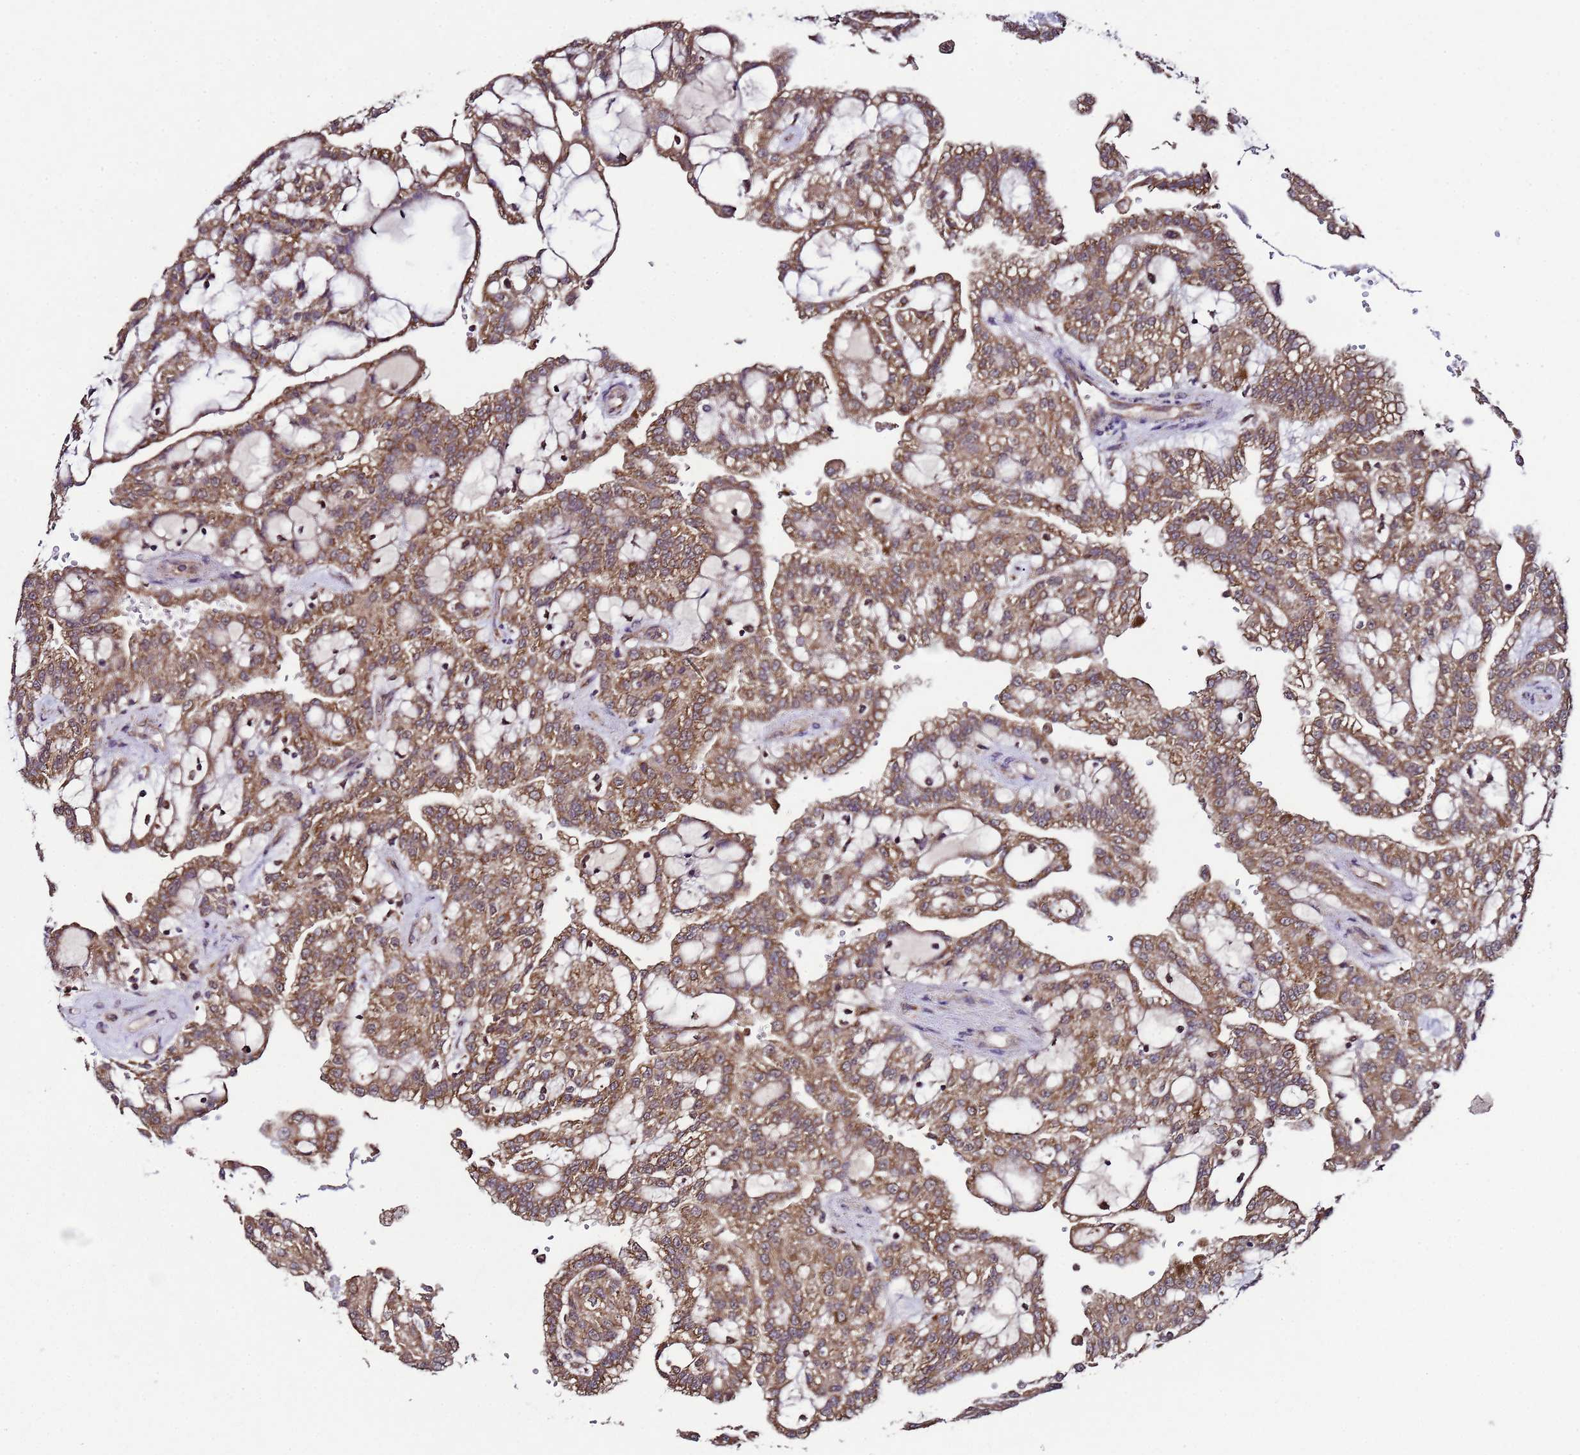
{"staining": {"intensity": "moderate", "quantity": ">75%", "location": "cytoplasmic/membranous"}, "tissue": "renal cancer", "cell_type": "Tumor cells", "image_type": "cancer", "snomed": [{"axis": "morphology", "description": "Adenocarcinoma, NOS"}, {"axis": "topography", "description": "Kidney"}], "caption": "Protein expression by IHC displays moderate cytoplasmic/membranous expression in approximately >75% of tumor cells in renal cancer (adenocarcinoma).", "gene": "HSPBAP1", "patient": {"sex": "male", "age": 63}}